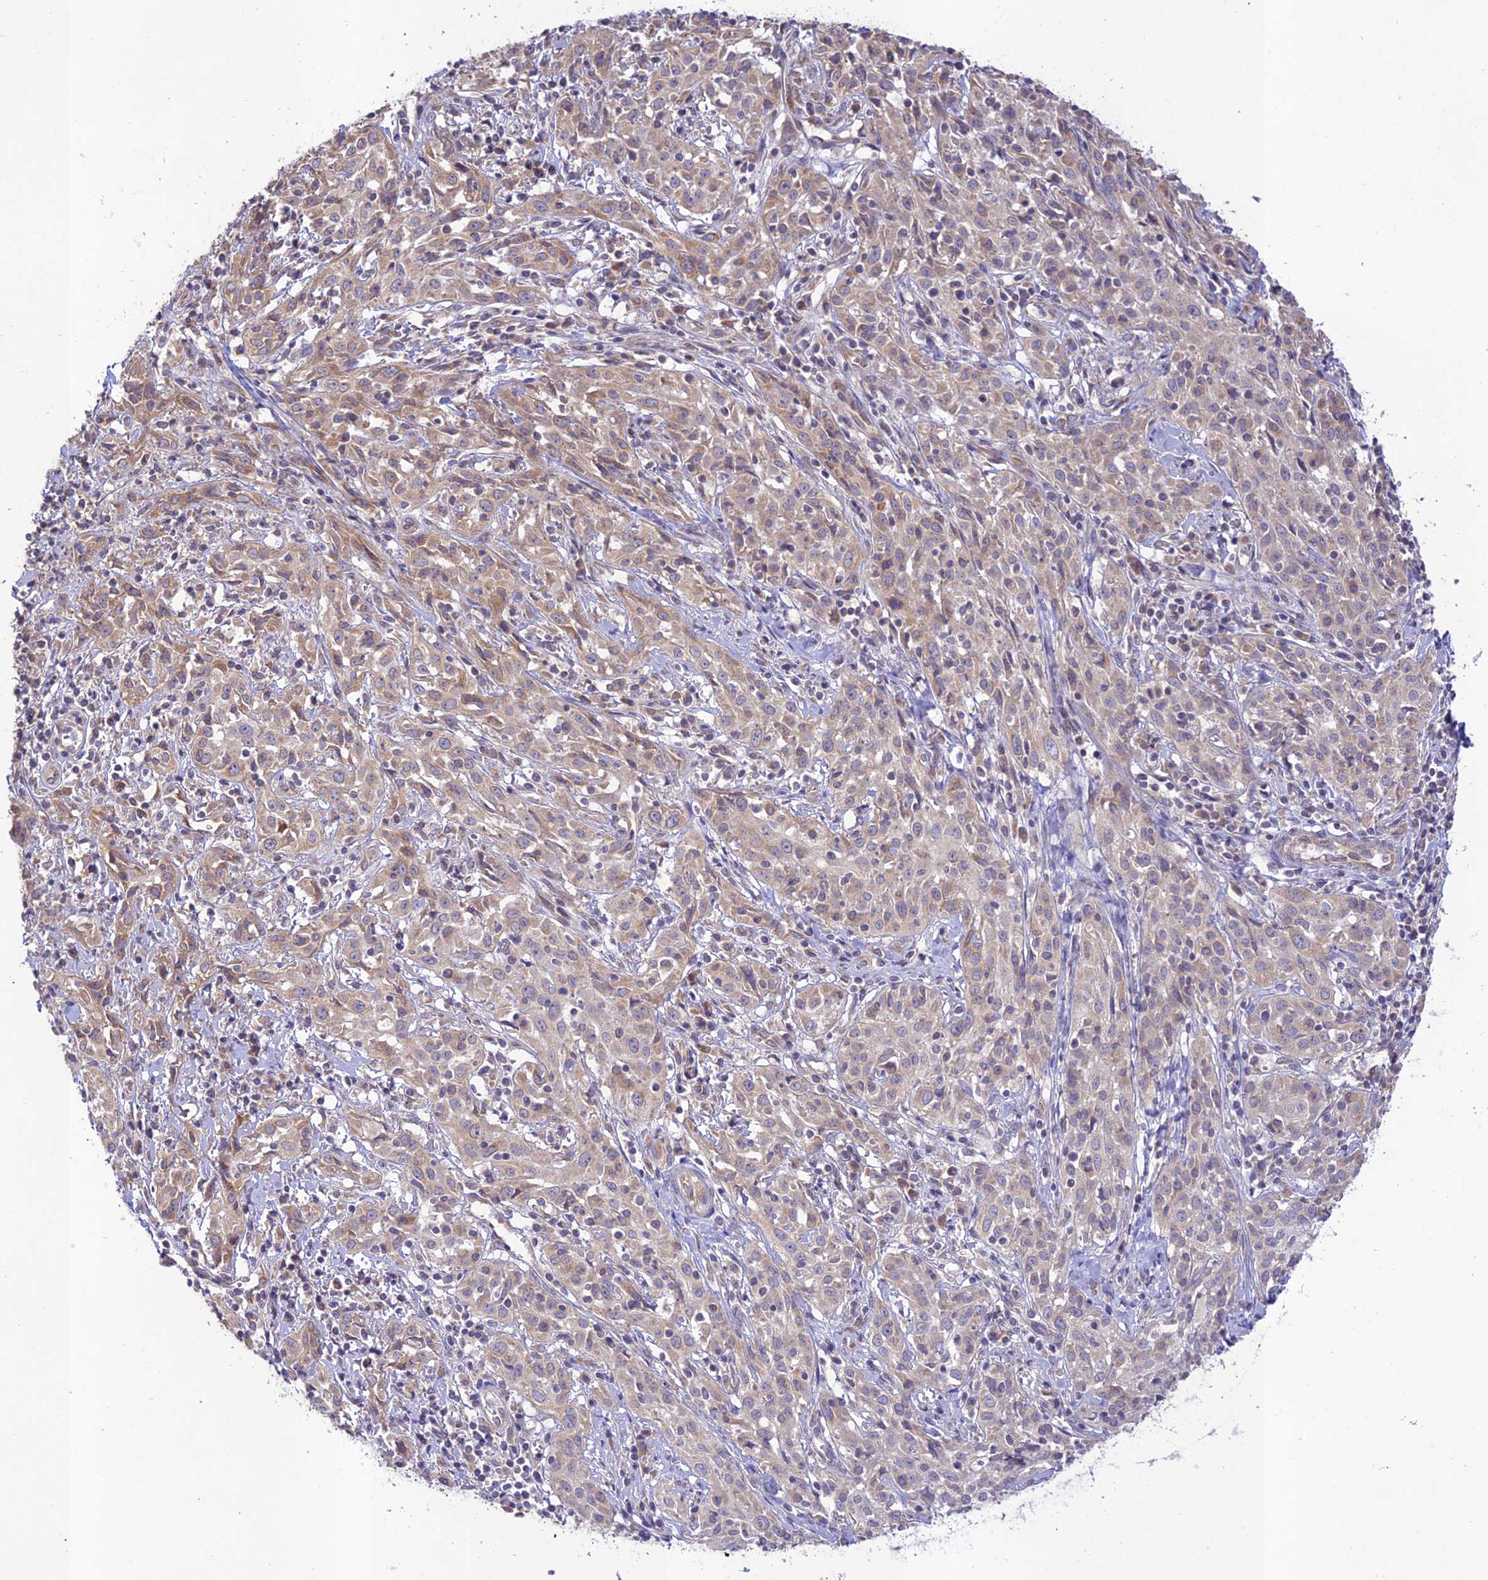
{"staining": {"intensity": "weak", "quantity": "25%-75%", "location": "cytoplasmic/membranous"}, "tissue": "cervical cancer", "cell_type": "Tumor cells", "image_type": "cancer", "snomed": [{"axis": "morphology", "description": "Squamous cell carcinoma, NOS"}, {"axis": "topography", "description": "Cervix"}], "caption": "A brown stain highlights weak cytoplasmic/membranous positivity of a protein in cervical cancer tumor cells.", "gene": "TMEM259", "patient": {"sex": "female", "age": 57}}